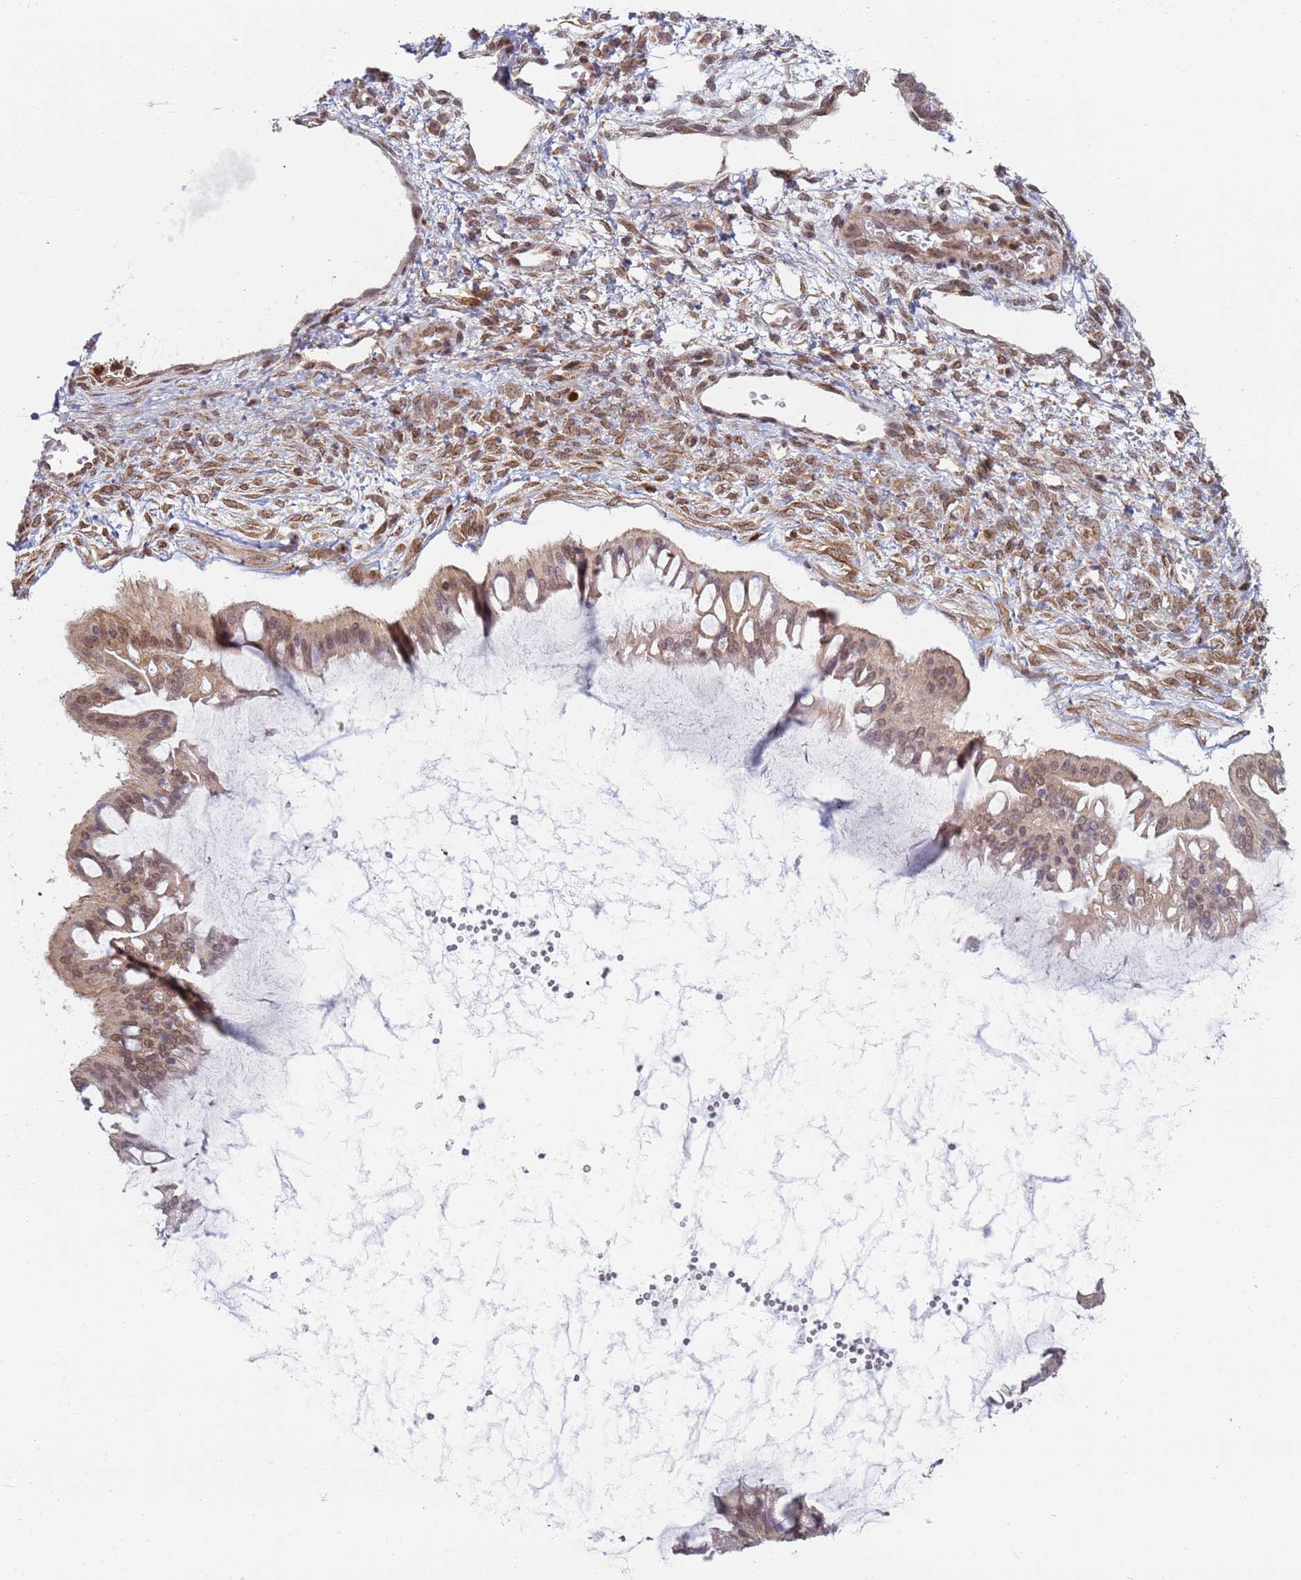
{"staining": {"intensity": "moderate", "quantity": ">75%", "location": "cytoplasmic/membranous,nuclear"}, "tissue": "ovarian cancer", "cell_type": "Tumor cells", "image_type": "cancer", "snomed": [{"axis": "morphology", "description": "Cystadenocarcinoma, mucinous, NOS"}, {"axis": "topography", "description": "Ovary"}], "caption": "DAB immunohistochemical staining of ovarian mucinous cystadenocarcinoma shows moderate cytoplasmic/membranous and nuclear protein expression in about >75% of tumor cells.", "gene": "CEP170", "patient": {"sex": "female", "age": 73}}